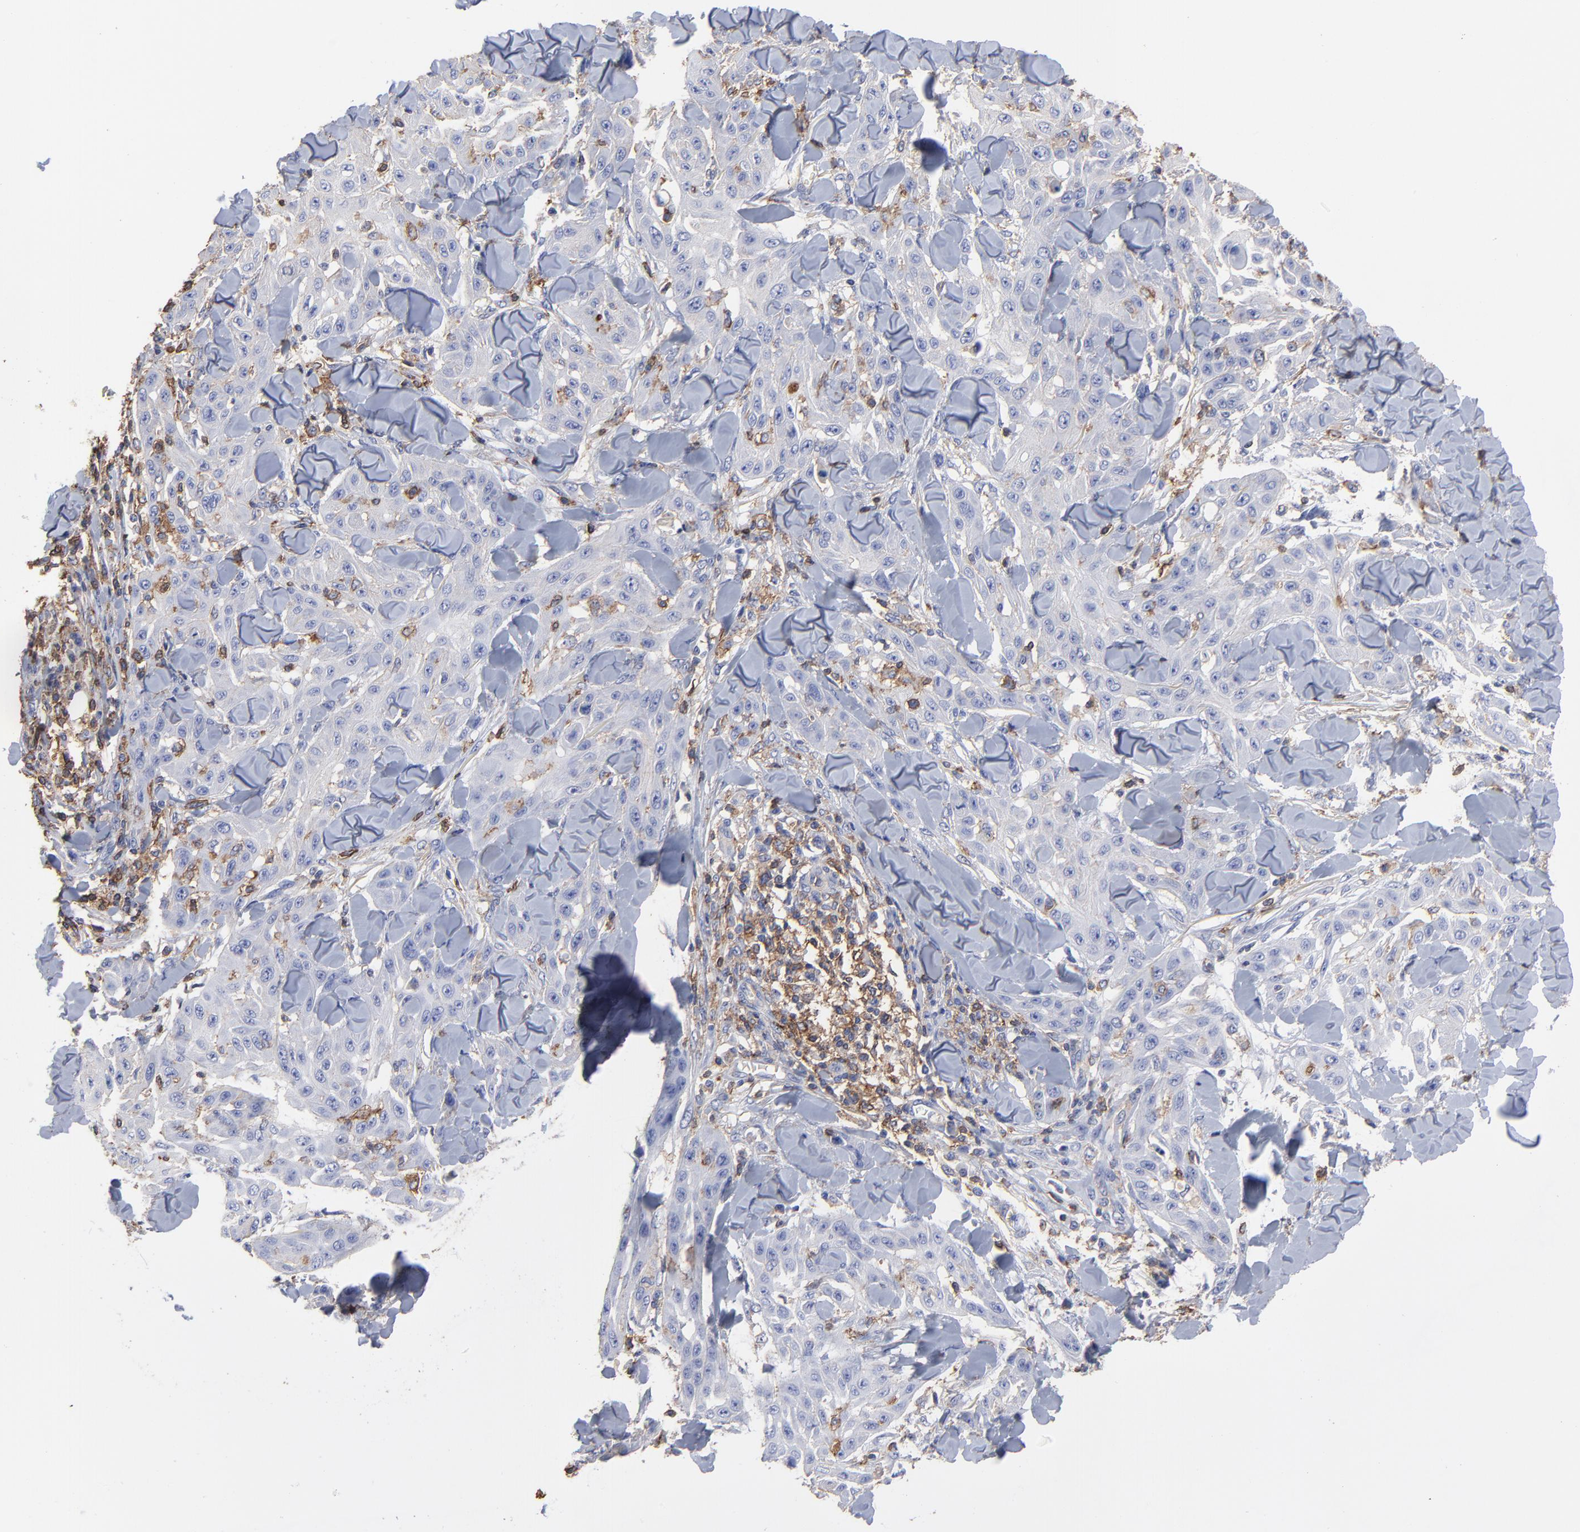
{"staining": {"intensity": "weak", "quantity": "<25%", "location": "cytoplasmic/membranous"}, "tissue": "skin cancer", "cell_type": "Tumor cells", "image_type": "cancer", "snomed": [{"axis": "morphology", "description": "Squamous cell carcinoma, NOS"}, {"axis": "topography", "description": "Skin"}], "caption": "High magnification brightfield microscopy of skin cancer (squamous cell carcinoma) stained with DAB (3,3'-diaminobenzidine) (brown) and counterstained with hematoxylin (blue): tumor cells show no significant expression. (DAB (3,3'-diaminobenzidine) immunohistochemistry (IHC) visualized using brightfield microscopy, high magnification).", "gene": "ASL", "patient": {"sex": "male", "age": 24}}